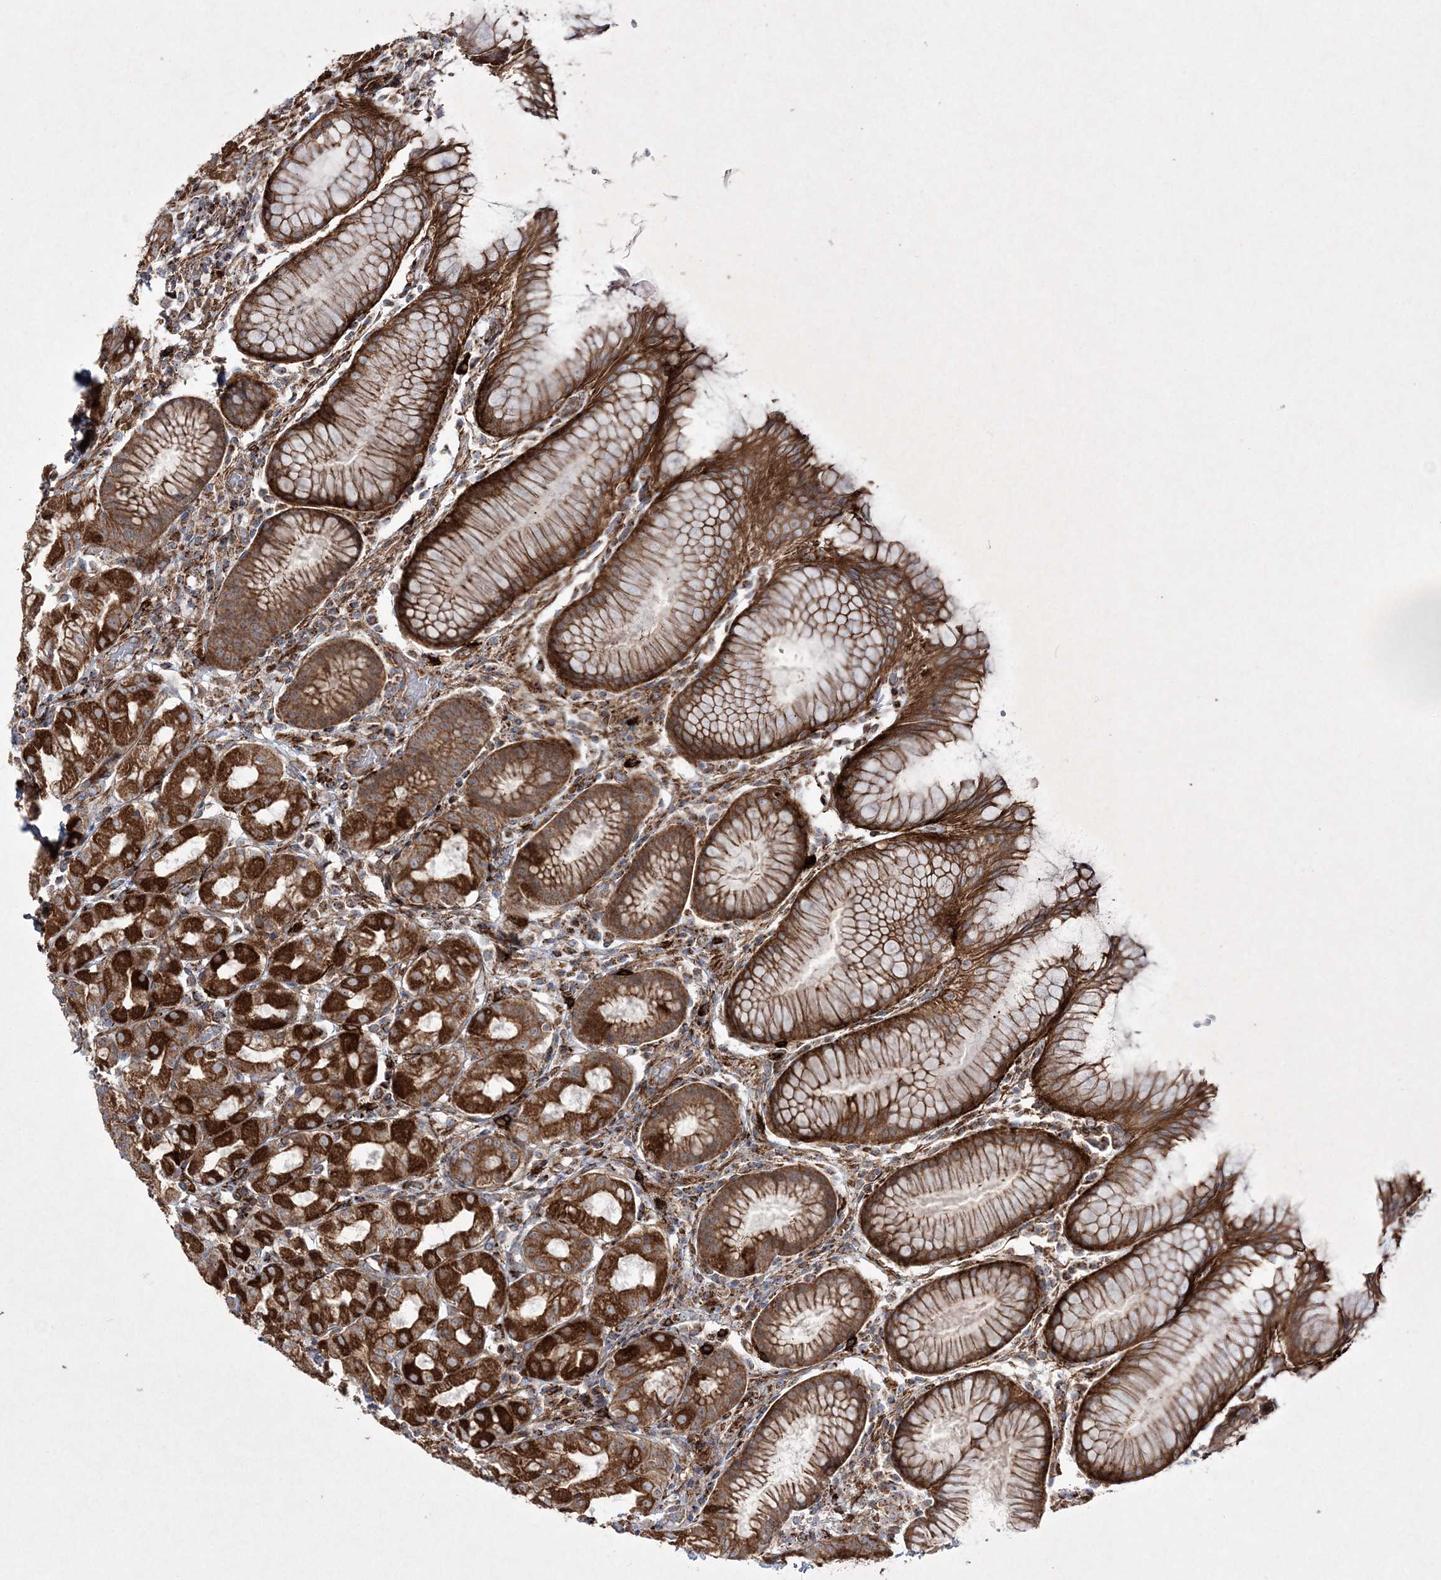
{"staining": {"intensity": "strong", "quantity": ">75%", "location": "cytoplasmic/membranous"}, "tissue": "stomach", "cell_type": "Glandular cells", "image_type": "normal", "snomed": [{"axis": "morphology", "description": "Normal tissue, NOS"}, {"axis": "topography", "description": "Stomach, lower"}], "caption": "Brown immunohistochemical staining in benign stomach demonstrates strong cytoplasmic/membranous positivity in approximately >75% of glandular cells.", "gene": "RICTOR", "patient": {"sex": "female", "age": 56}}